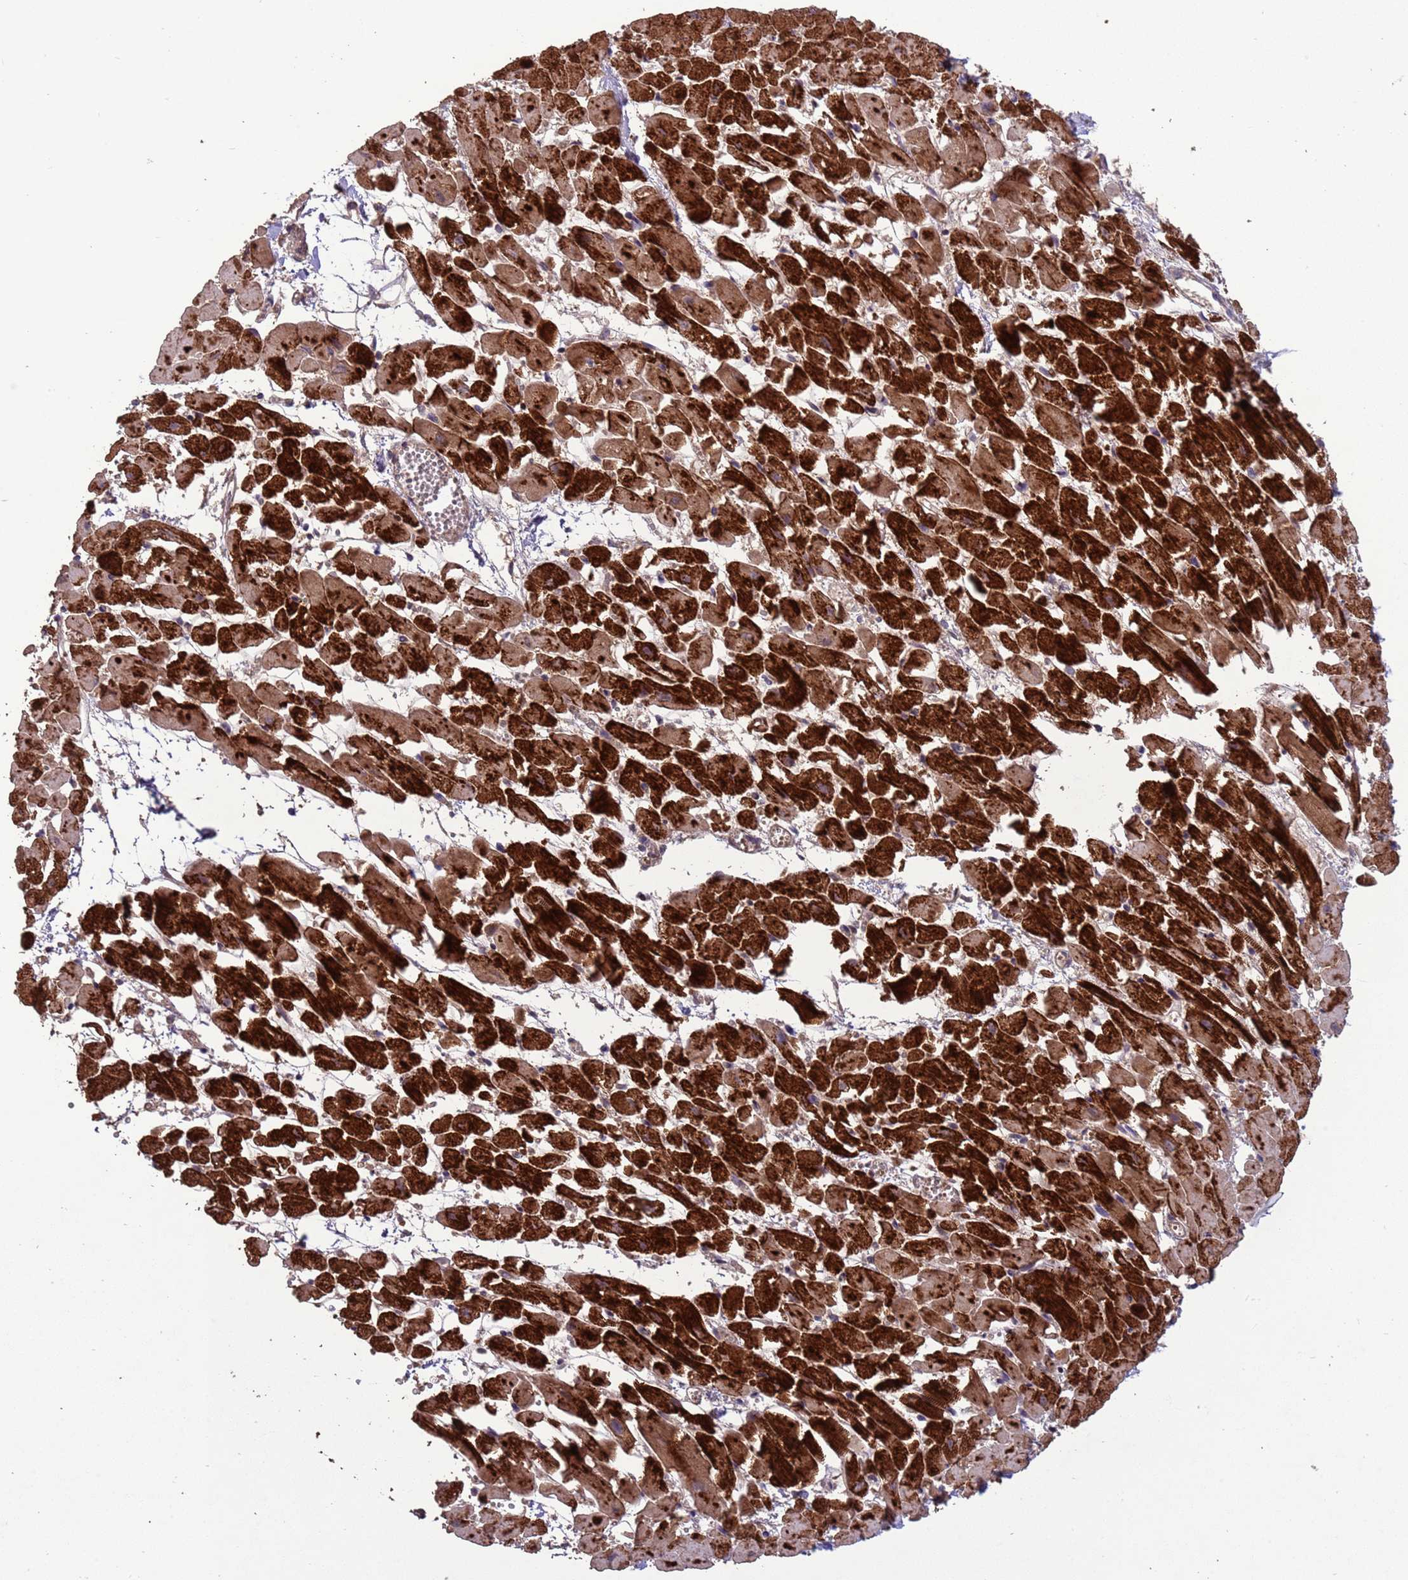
{"staining": {"intensity": "strong", "quantity": ">75%", "location": "cytoplasmic/membranous"}, "tissue": "heart muscle", "cell_type": "Cardiomyocytes", "image_type": "normal", "snomed": [{"axis": "morphology", "description": "Normal tissue, NOS"}, {"axis": "topography", "description": "Heart"}], "caption": "Normal heart muscle was stained to show a protein in brown. There is high levels of strong cytoplasmic/membranous positivity in about >75% of cardiomyocytes.", "gene": "SLC9B2", "patient": {"sex": "female", "age": 64}}